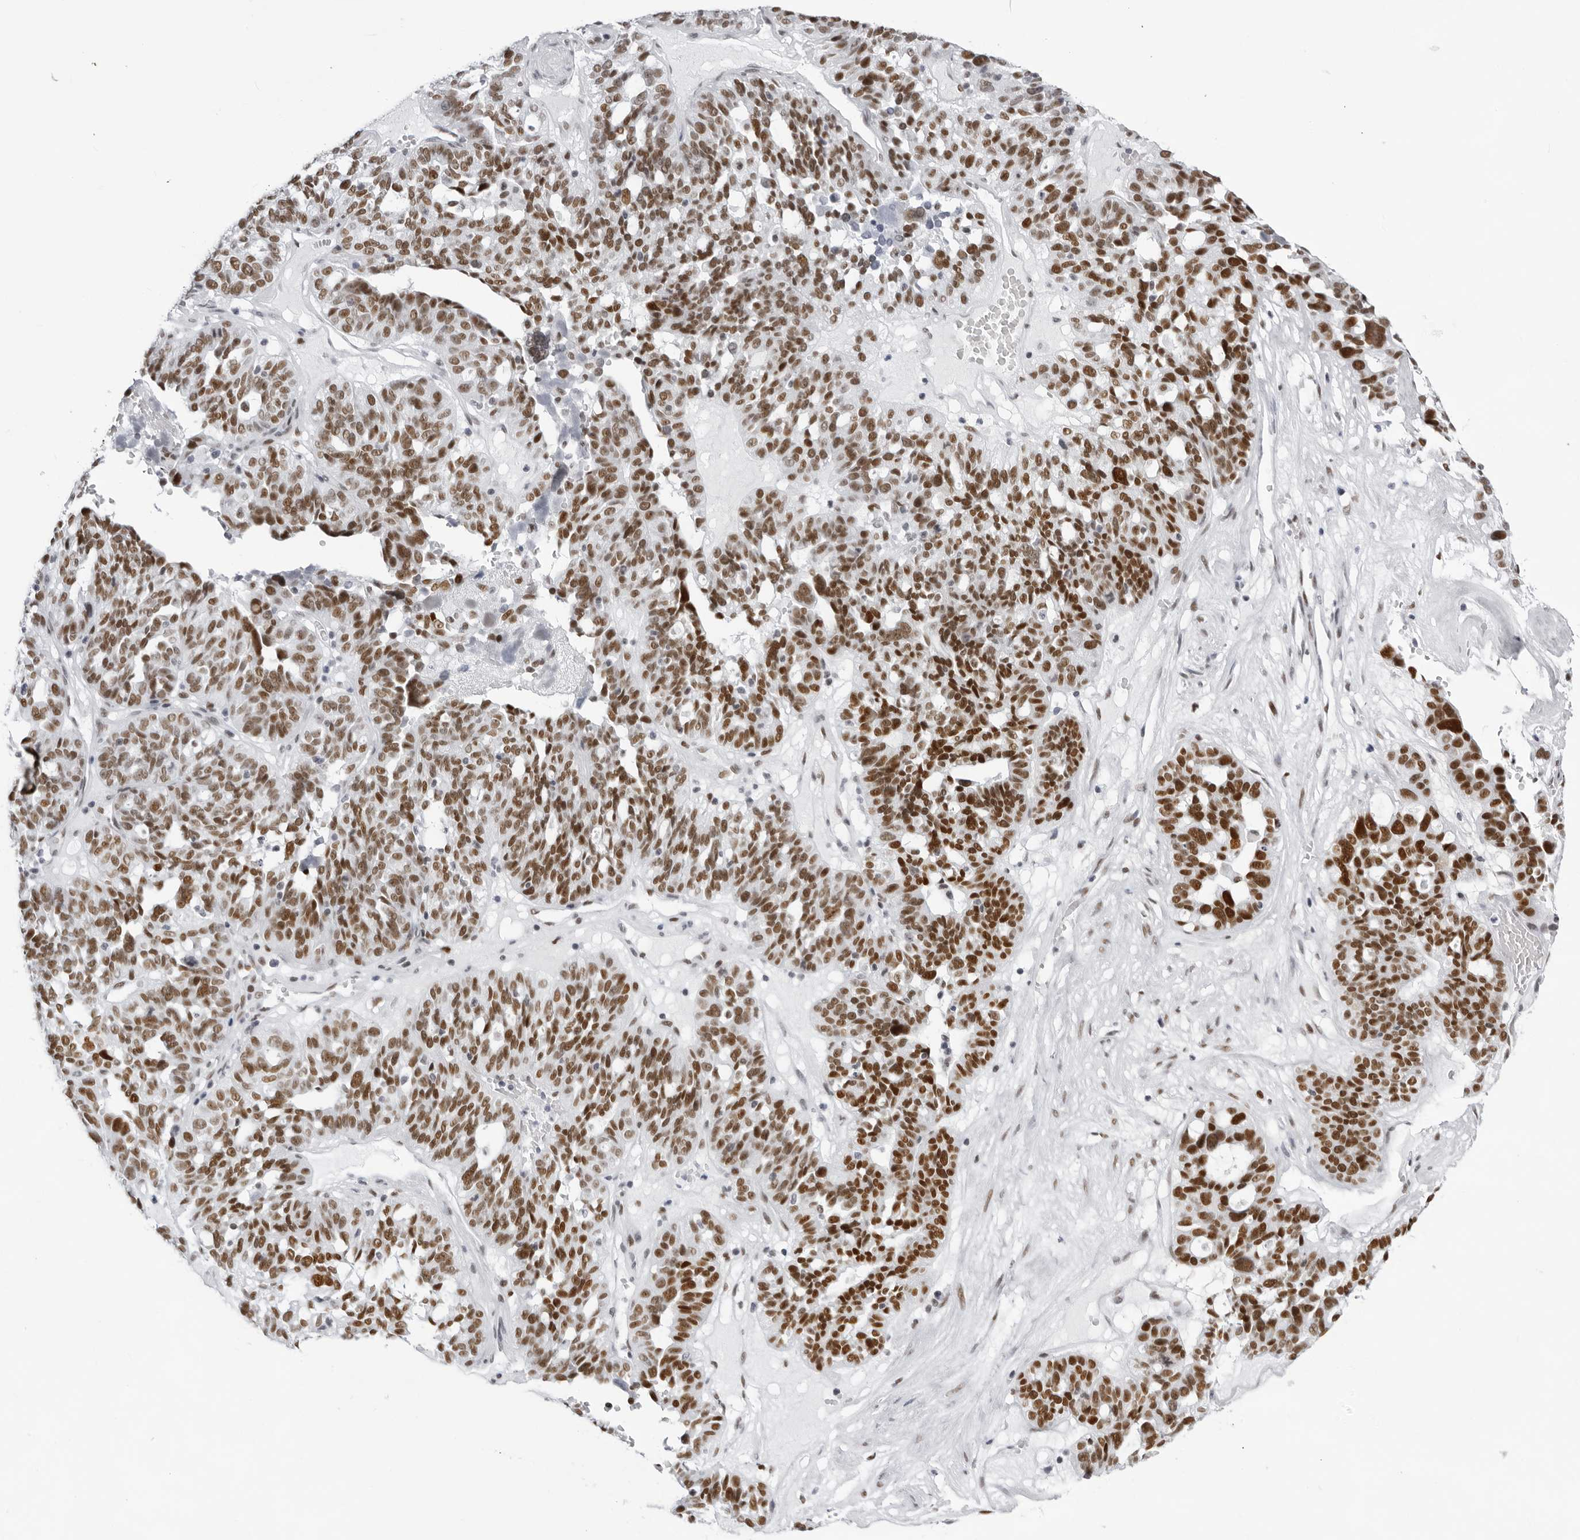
{"staining": {"intensity": "strong", "quantity": ">75%", "location": "nuclear"}, "tissue": "ovarian cancer", "cell_type": "Tumor cells", "image_type": "cancer", "snomed": [{"axis": "morphology", "description": "Cystadenocarcinoma, serous, NOS"}, {"axis": "topography", "description": "Ovary"}], "caption": "This histopathology image demonstrates serous cystadenocarcinoma (ovarian) stained with immunohistochemistry (IHC) to label a protein in brown. The nuclear of tumor cells show strong positivity for the protein. Nuclei are counter-stained blue.", "gene": "IRF2BP2", "patient": {"sex": "female", "age": 59}}